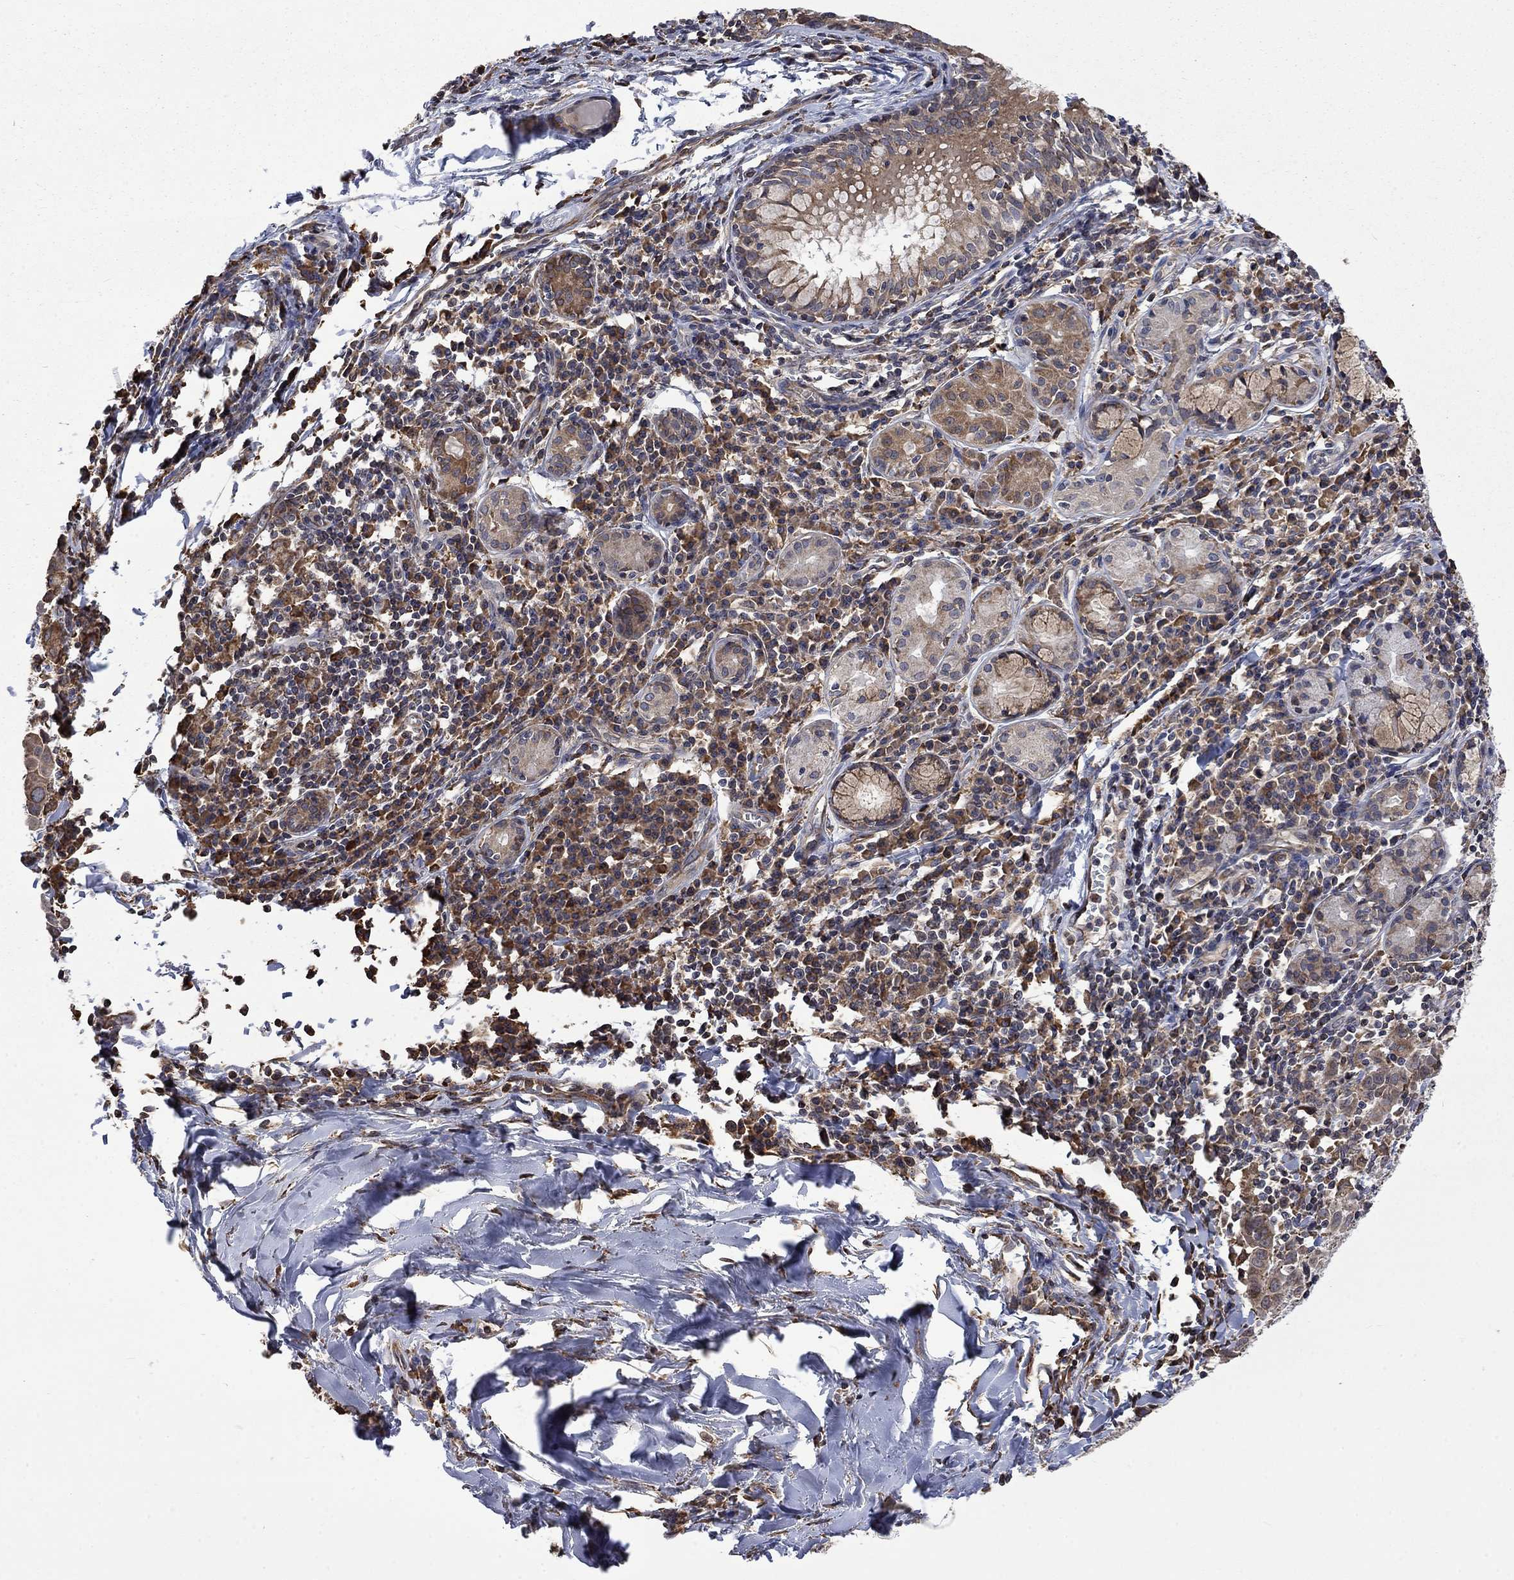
{"staining": {"intensity": "moderate", "quantity": "25%-75%", "location": "cytoplasmic/membranous"}, "tissue": "lung cancer", "cell_type": "Tumor cells", "image_type": "cancer", "snomed": [{"axis": "morphology", "description": "Squamous cell carcinoma, NOS"}, {"axis": "topography", "description": "Lung"}], "caption": "Brown immunohistochemical staining in lung cancer (squamous cell carcinoma) demonstrates moderate cytoplasmic/membranous positivity in about 25%-75% of tumor cells.", "gene": "ESRRA", "patient": {"sex": "male", "age": 57}}